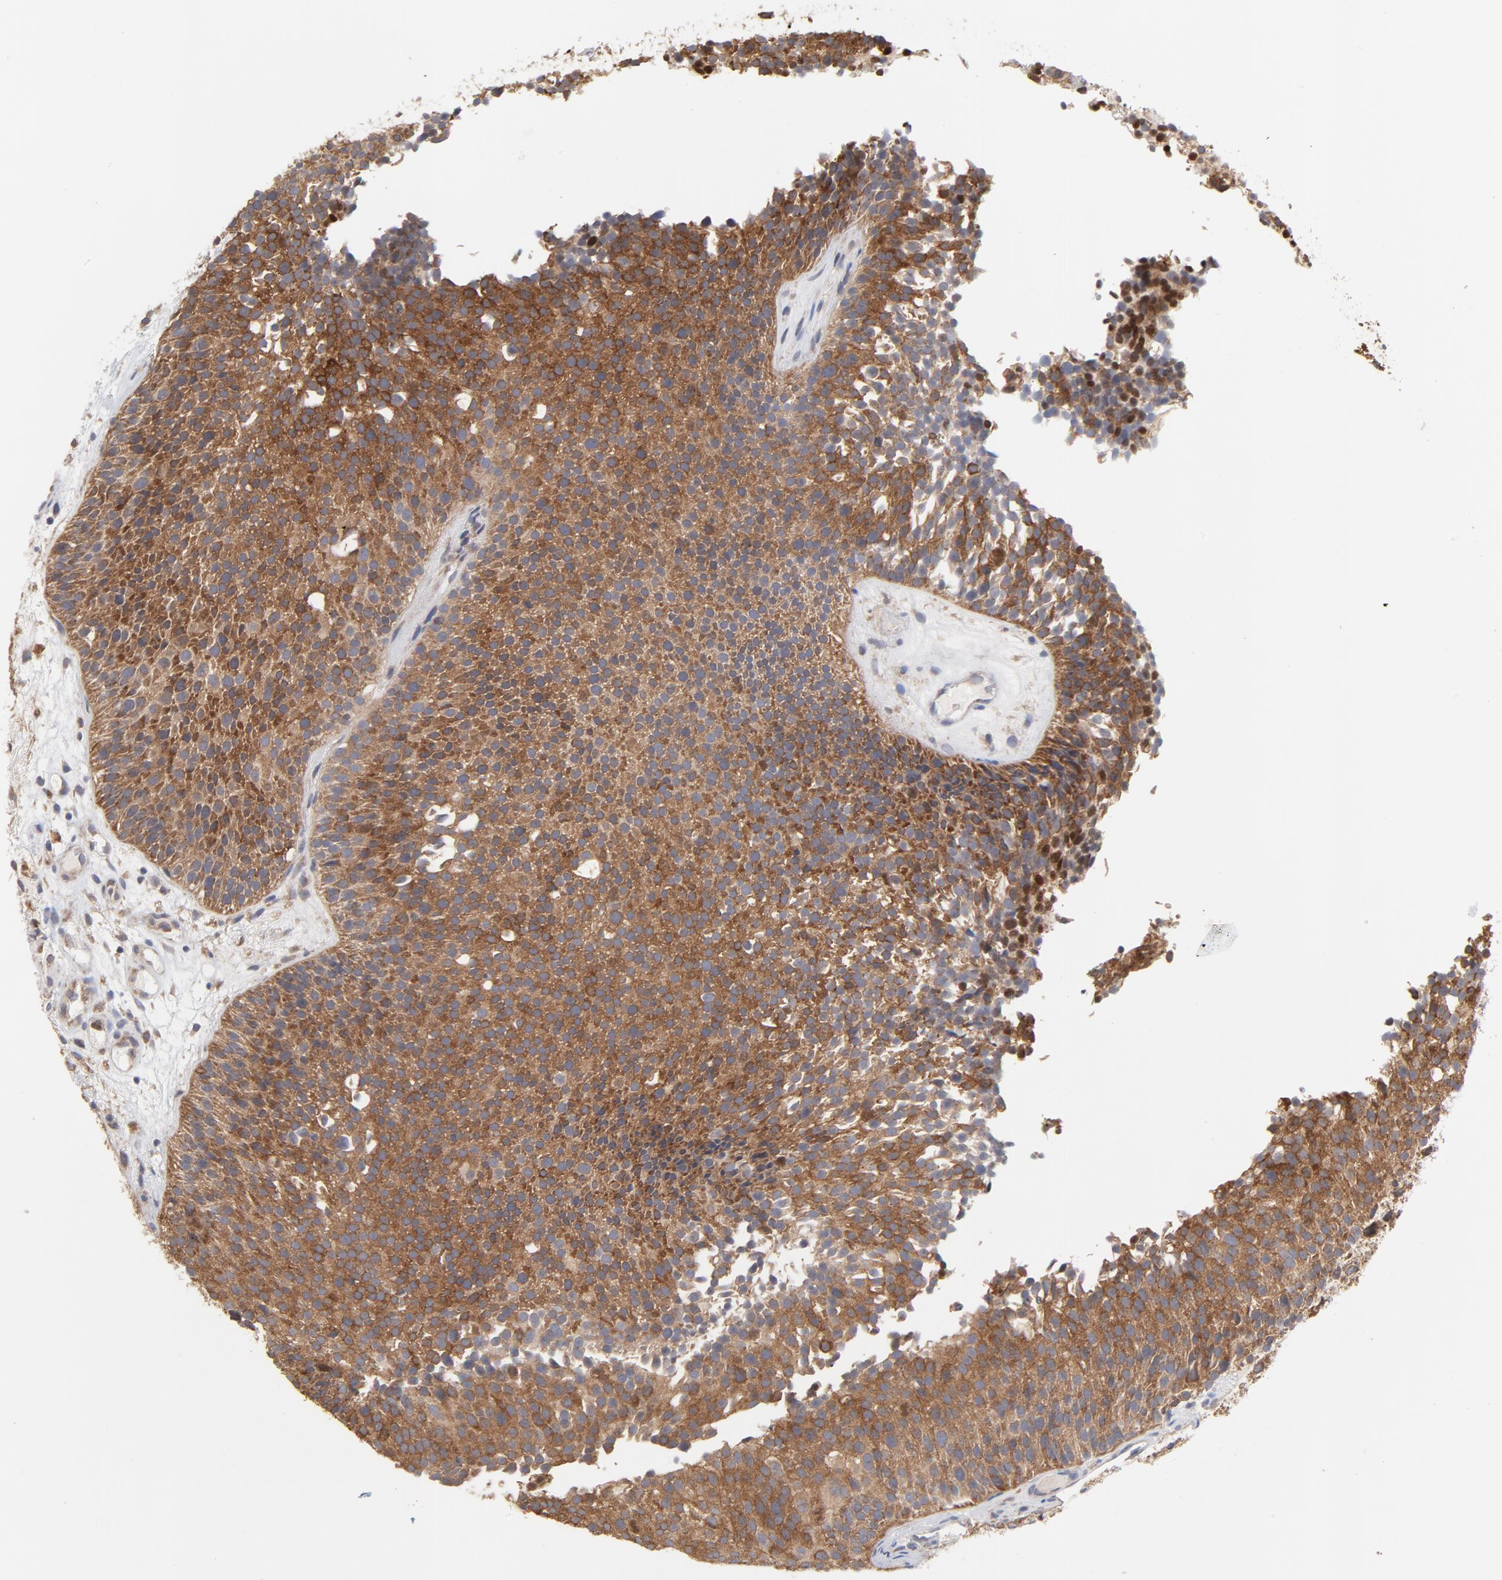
{"staining": {"intensity": "moderate", "quantity": ">75%", "location": "cytoplasmic/membranous"}, "tissue": "urothelial cancer", "cell_type": "Tumor cells", "image_type": "cancer", "snomed": [{"axis": "morphology", "description": "Urothelial carcinoma, Low grade"}, {"axis": "topography", "description": "Urinary bladder"}], "caption": "Tumor cells display medium levels of moderate cytoplasmic/membranous staining in approximately >75% of cells in urothelial cancer. (Stains: DAB in brown, nuclei in blue, Microscopy: brightfield microscopy at high magnification).", "gene": "PPFIBP2", "patient": {"sex": "male", "age": 85}}